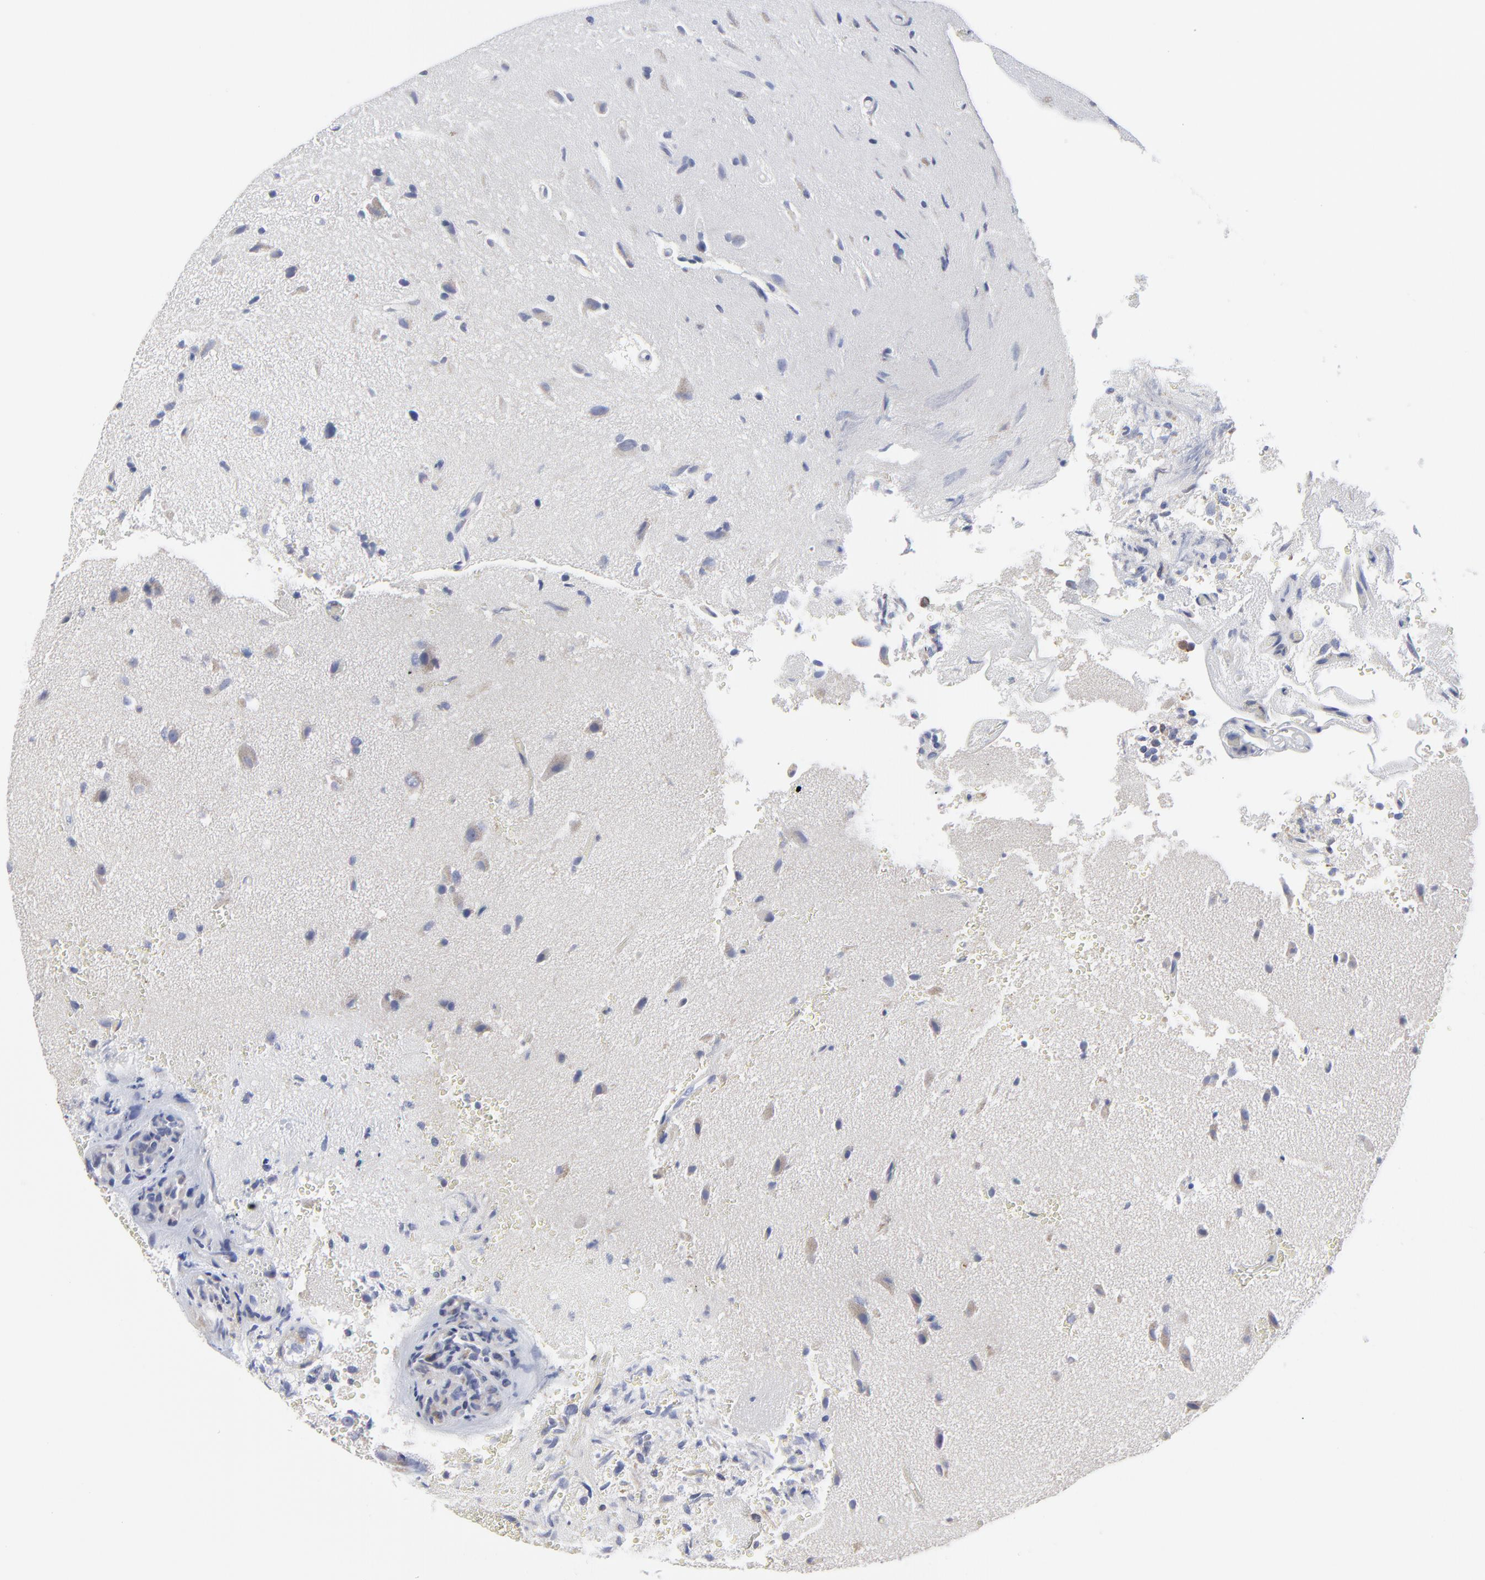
{"staining": {"intensity": "moderate", "quantity": "<25%", "location": "cytoplasmic/membranous"}, "tissue": "glioma", "cell_type": "Tumor cells", "image_type": "cancer", "snomed": [{"axis": "morphology", "description": "Glioma, malignant, High grade"}, {"axis": "topography", "description": "Brain"}], "caption": "IHC of glioma demonstrates low levels of moderate cytoplasmic/membranous expression in approximately <25% of tumor cells.", "gene": "NCAPH", "patient": {"sex": "male", "age": 48}}